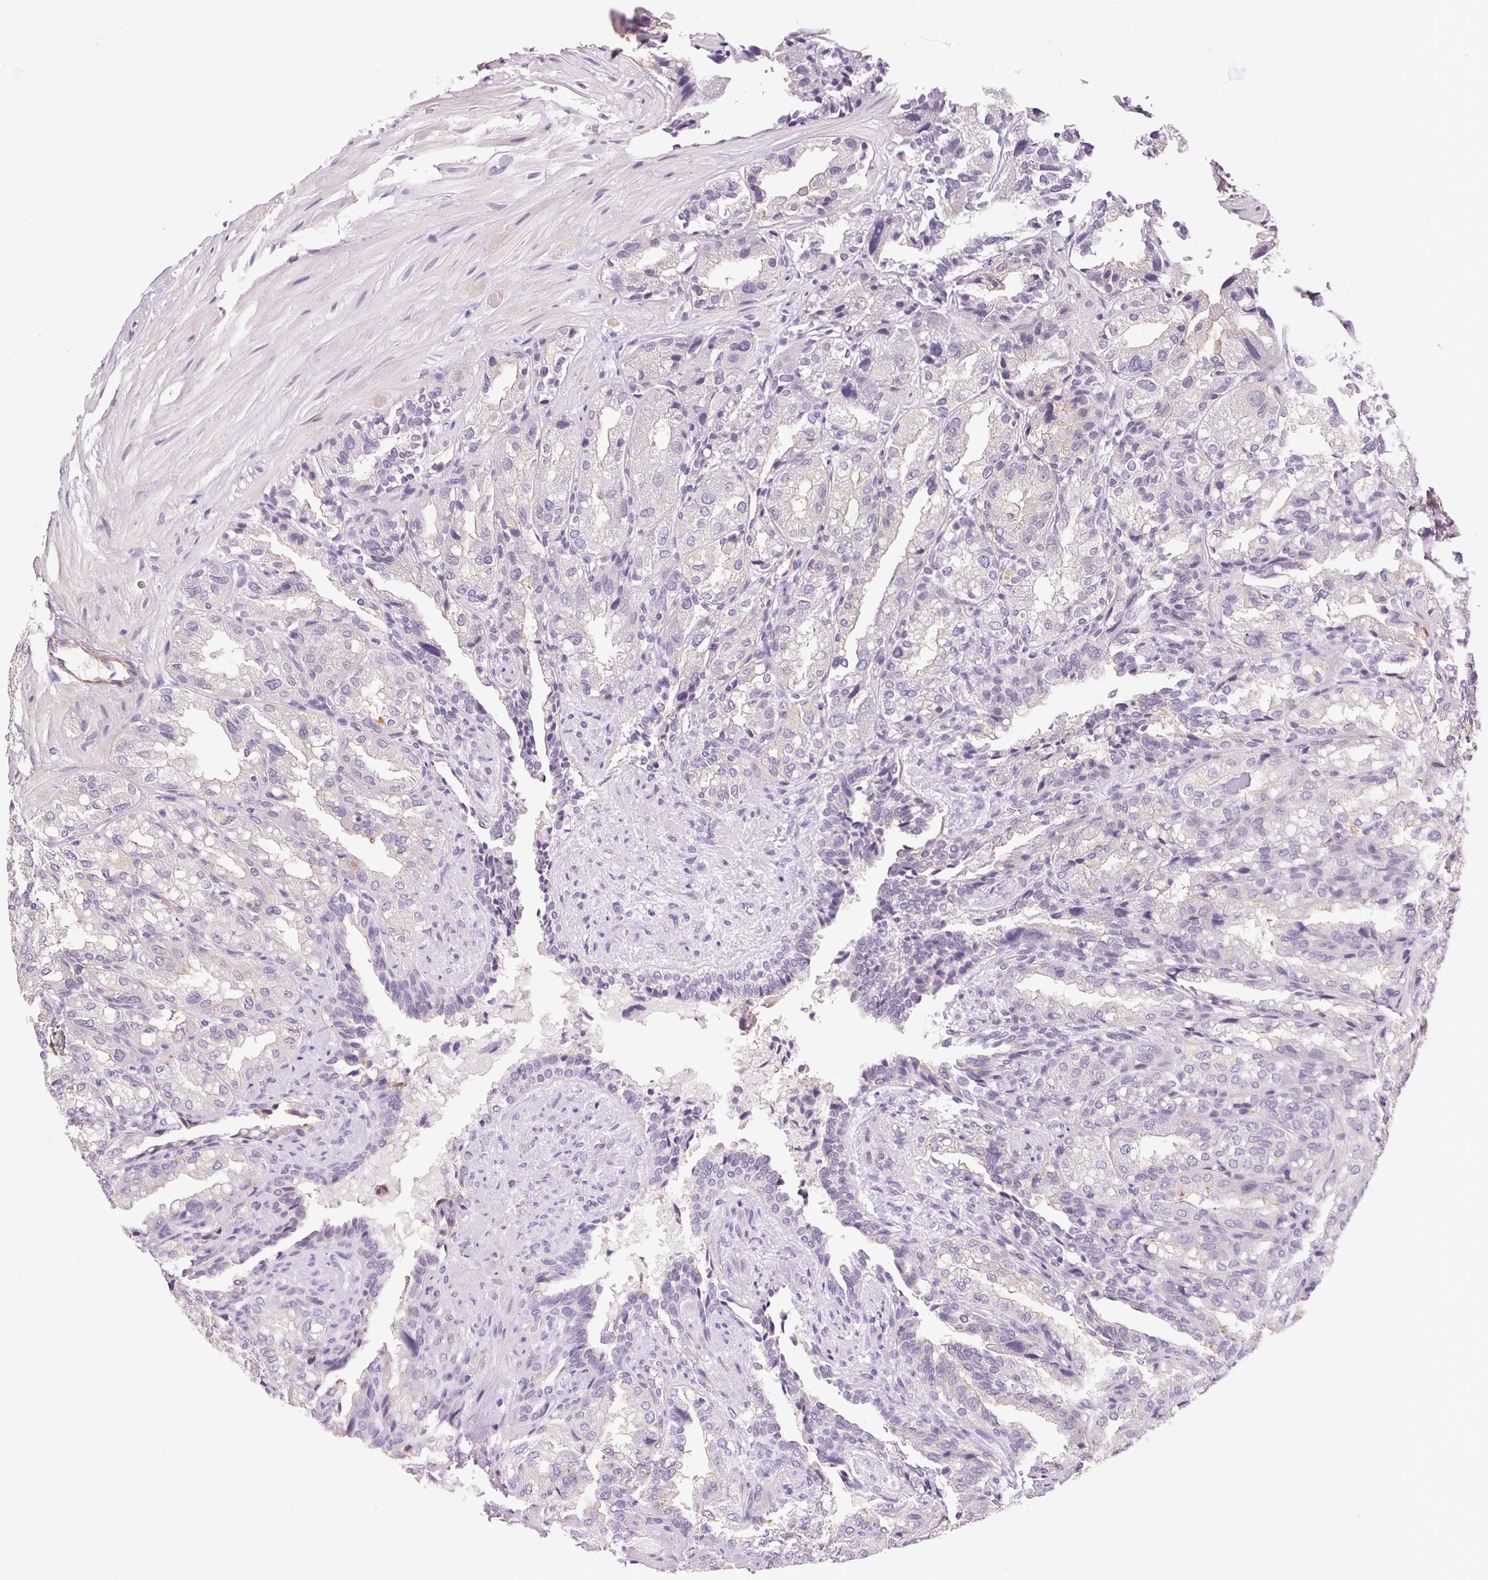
{"staining": {"intensity": "weak", "quantity": "<25%", "location": "cytoplasmic/membranous"}, "tissue": "seminal vesicle", "cell_type": "Glandular cells", "image_type": "normal", "snomed": [{"axis": "morphology", "description": "Normal tissue, NOS"}, {"axis": "topography", "description": "Seminal veicle"}], "caption": "DAB immunohistochemical staining of benign seminal vesicle demonstrates no significant staining in glandular cells.", "gene": "CSN1S1", "patient": {"sex": "male", "age": 57}}